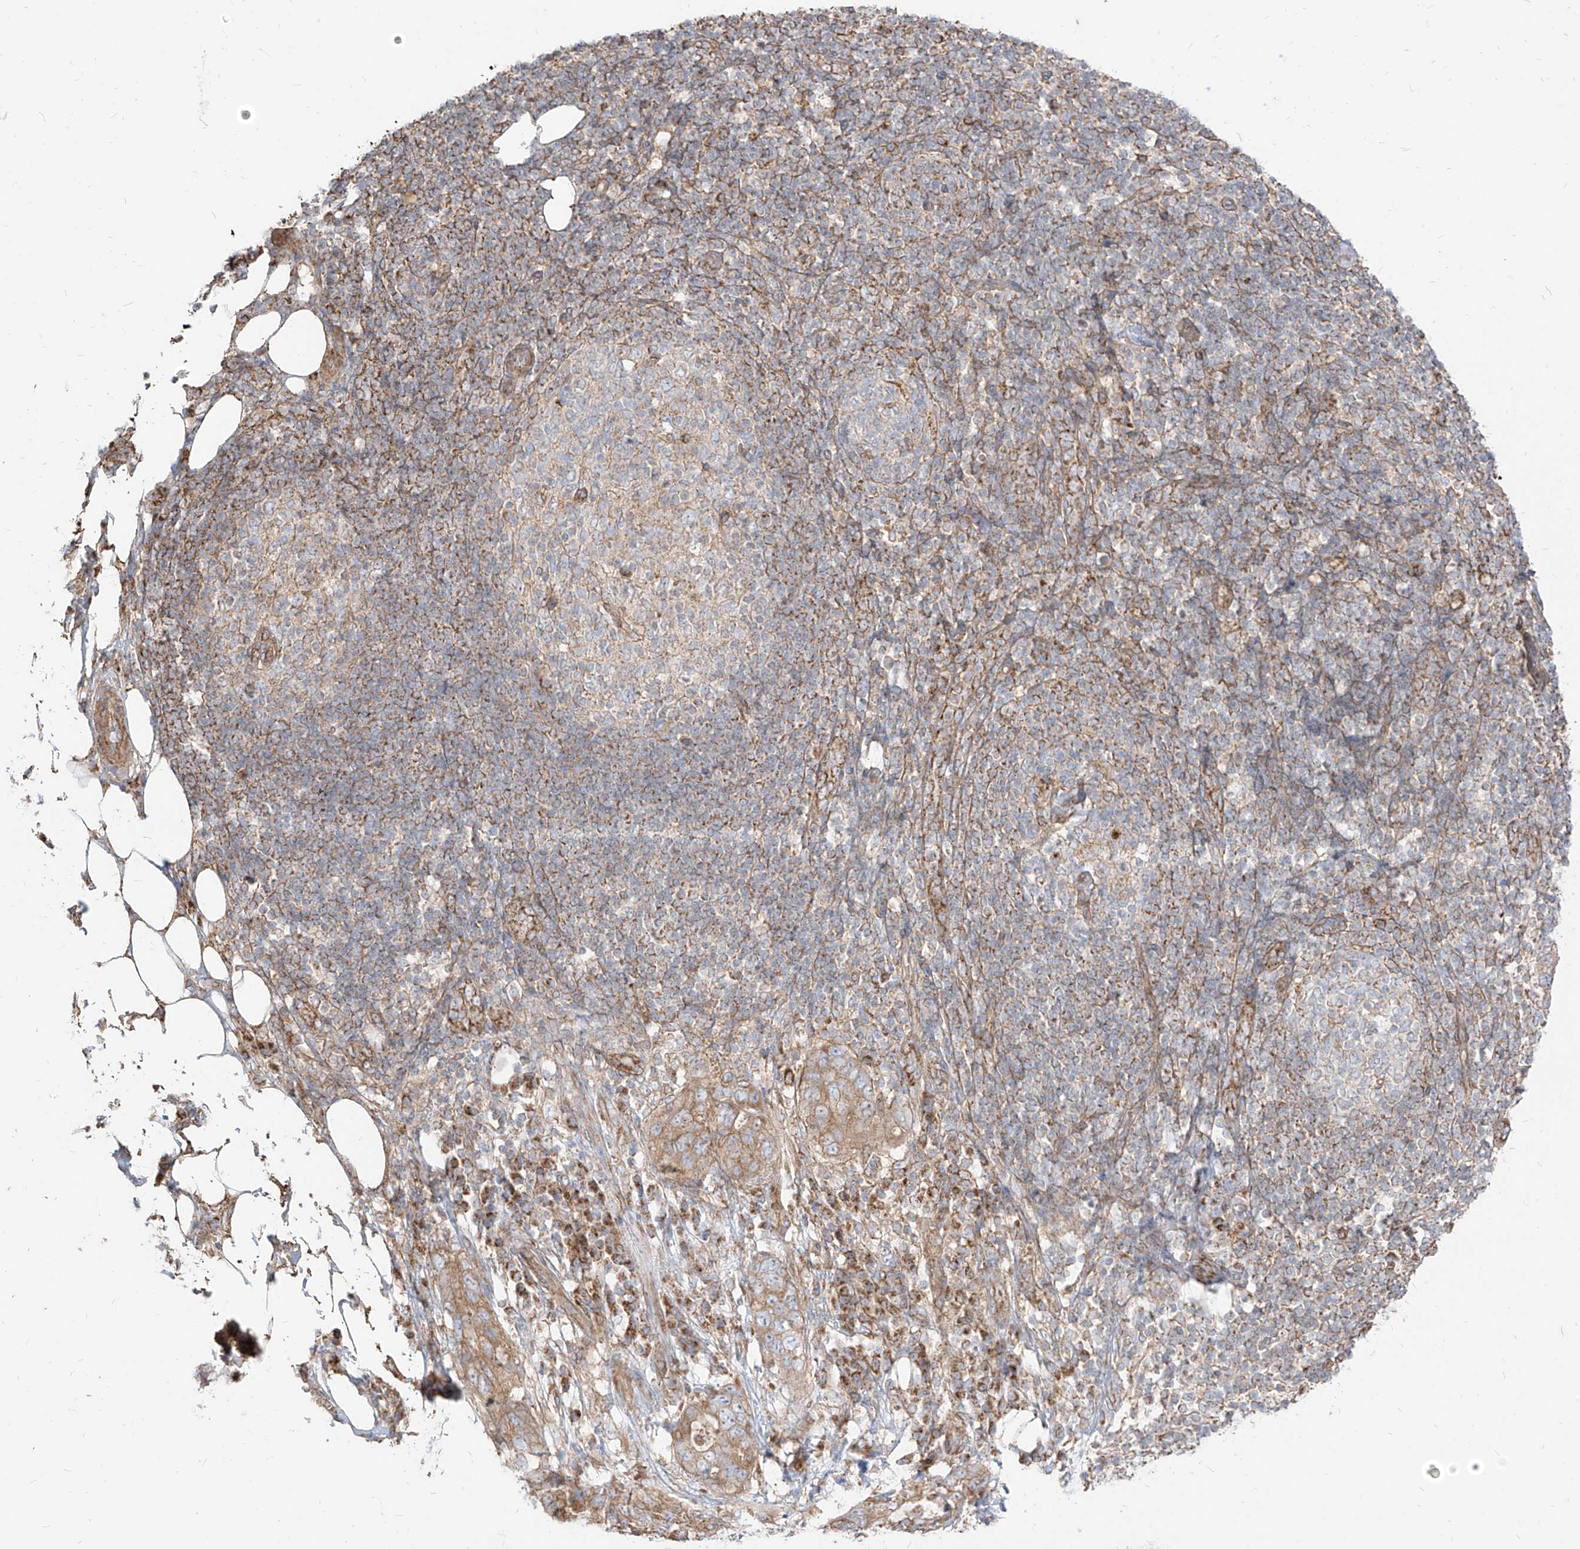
{"staining": {"intensity": "weak", "quantity": ">75%", "location": "cytoplasmic/membranous"}, "tissue": "stomach cancer", "cell_type": "Tumor cells", "image_type": "cancer", "snomed": [{"axis": "morphology", "description": "Adenocarcinoma, NOS"}, {"axis": "topography", "description": "Stomach"}], "caption": "Approximately >75% of tumor cells in stomach adenocarcinoma display weak cytoplasmic/membranous protein staining as visualized by brown immunohistochemical staining.", "gene": "PLCL1", "patient": {"sex": "female", "age": 89}}